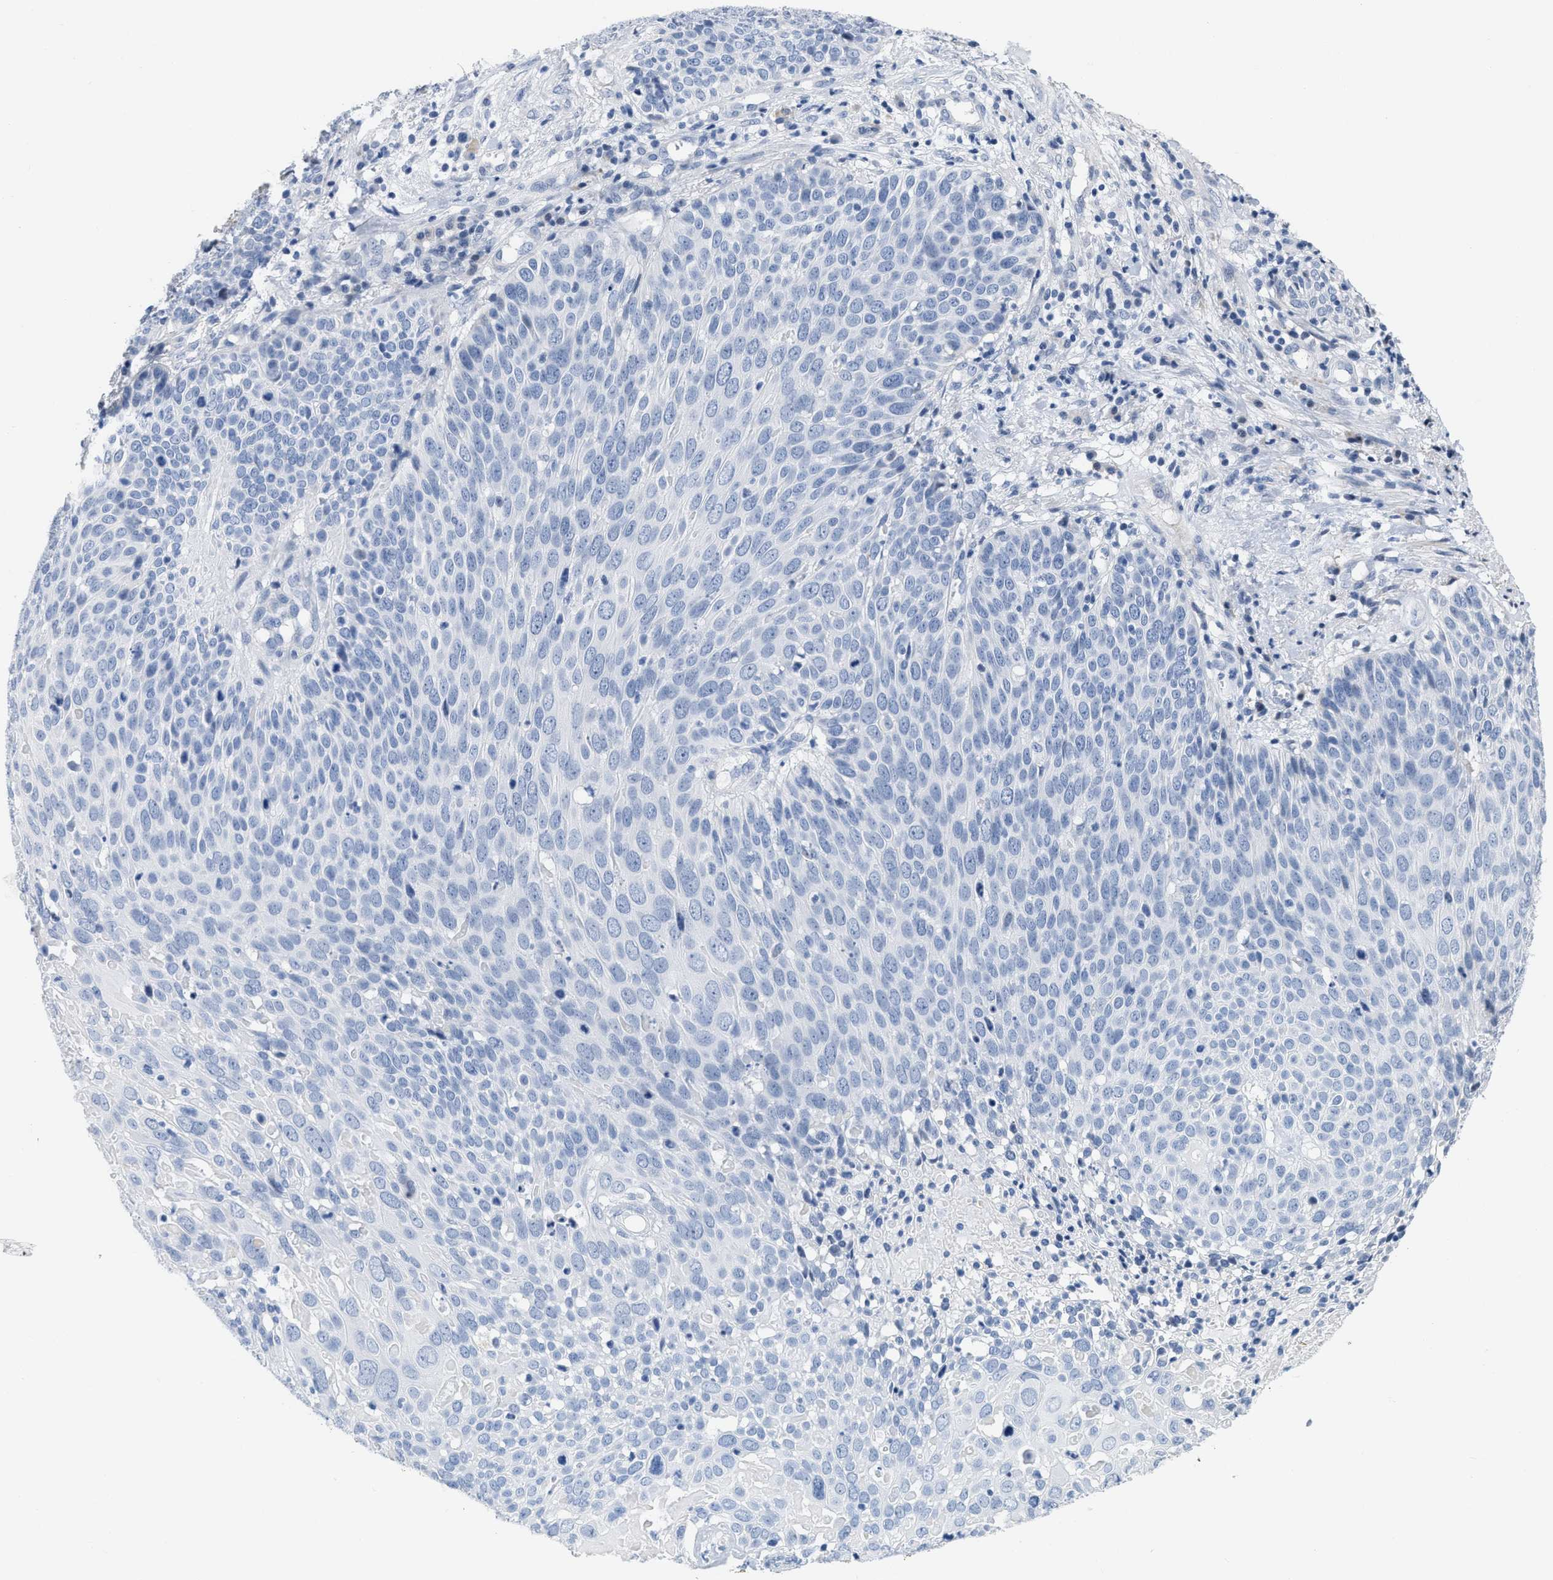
{"staining": {"intensity": "negative", "quantity": "none", "location": "none"}, "tissue": "cervical cancer", "cell_type": "Tumor cells", "image_type": "cancer", "snomed": [{"axis": "morphology", "description": "Squamous cell carcinoma, NOS"}, {"axis": "topography", "description": "Cervix"}], "caption": "DAB (3,3'-diaminobenzidine) immunohistochemical staining of human squamous cell carcinoma (cervical) exhibits no significant expression in tumor cells.", "gene": "CRYM", "patient": {"sex": "female", "age": 74}}